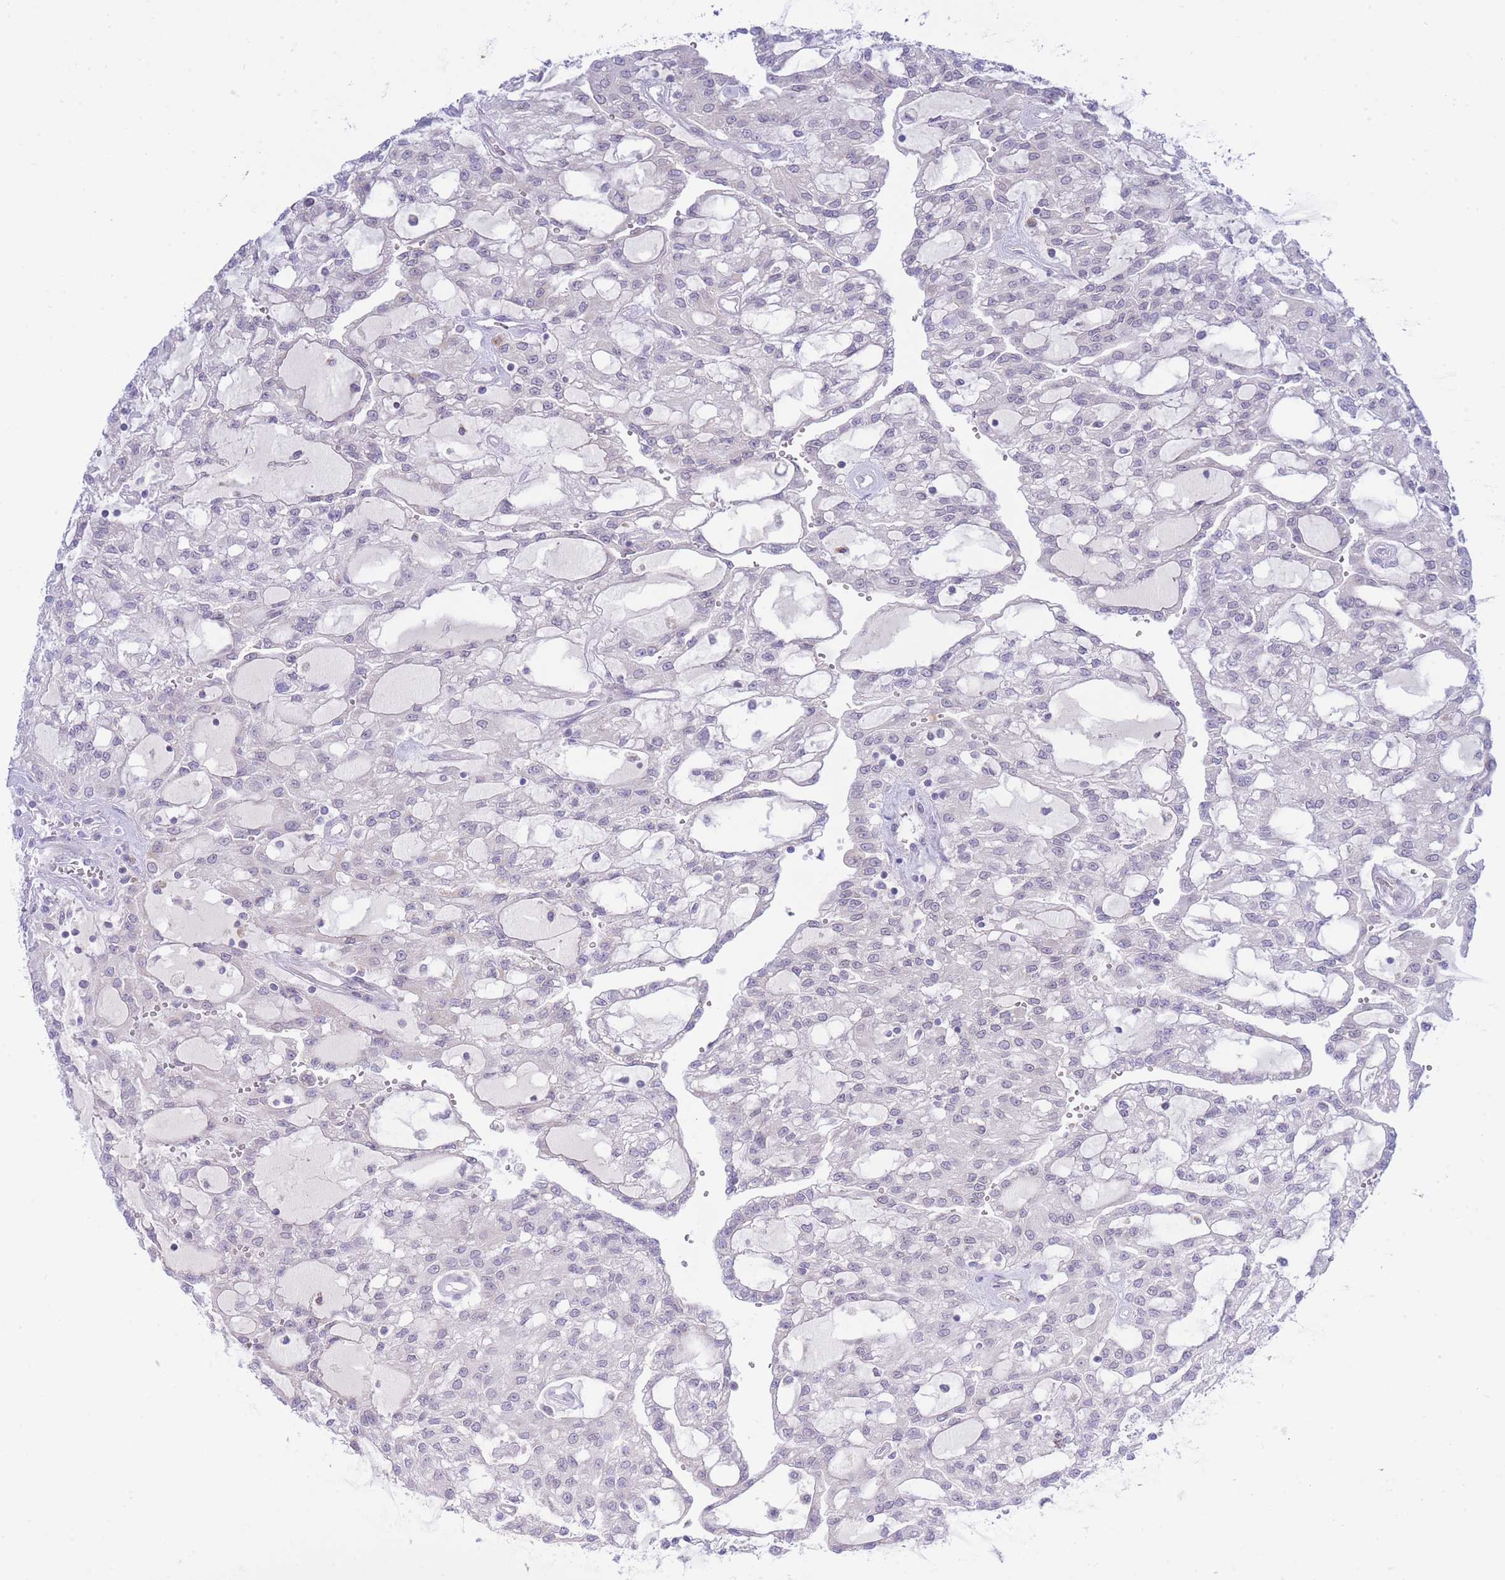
{"staining": {"intensity": "negative", "quantity": "none", "location": "none"}, "tissue": "renal cancer", "cell_type": "Tumor cells", "image_type": "cancer", "snomed": [{"axis": "morphology", "description": "Adenocarcinoma, NOS"}, {"axis": "topography", "description": "Kidney"}], "caption": "Renal cancer stained for a protein using immunohistochemistry (IHC) demonstrates no expression tumor cells.", "gene": "NANP", "patient": {"sex": "male", "age": 63}}